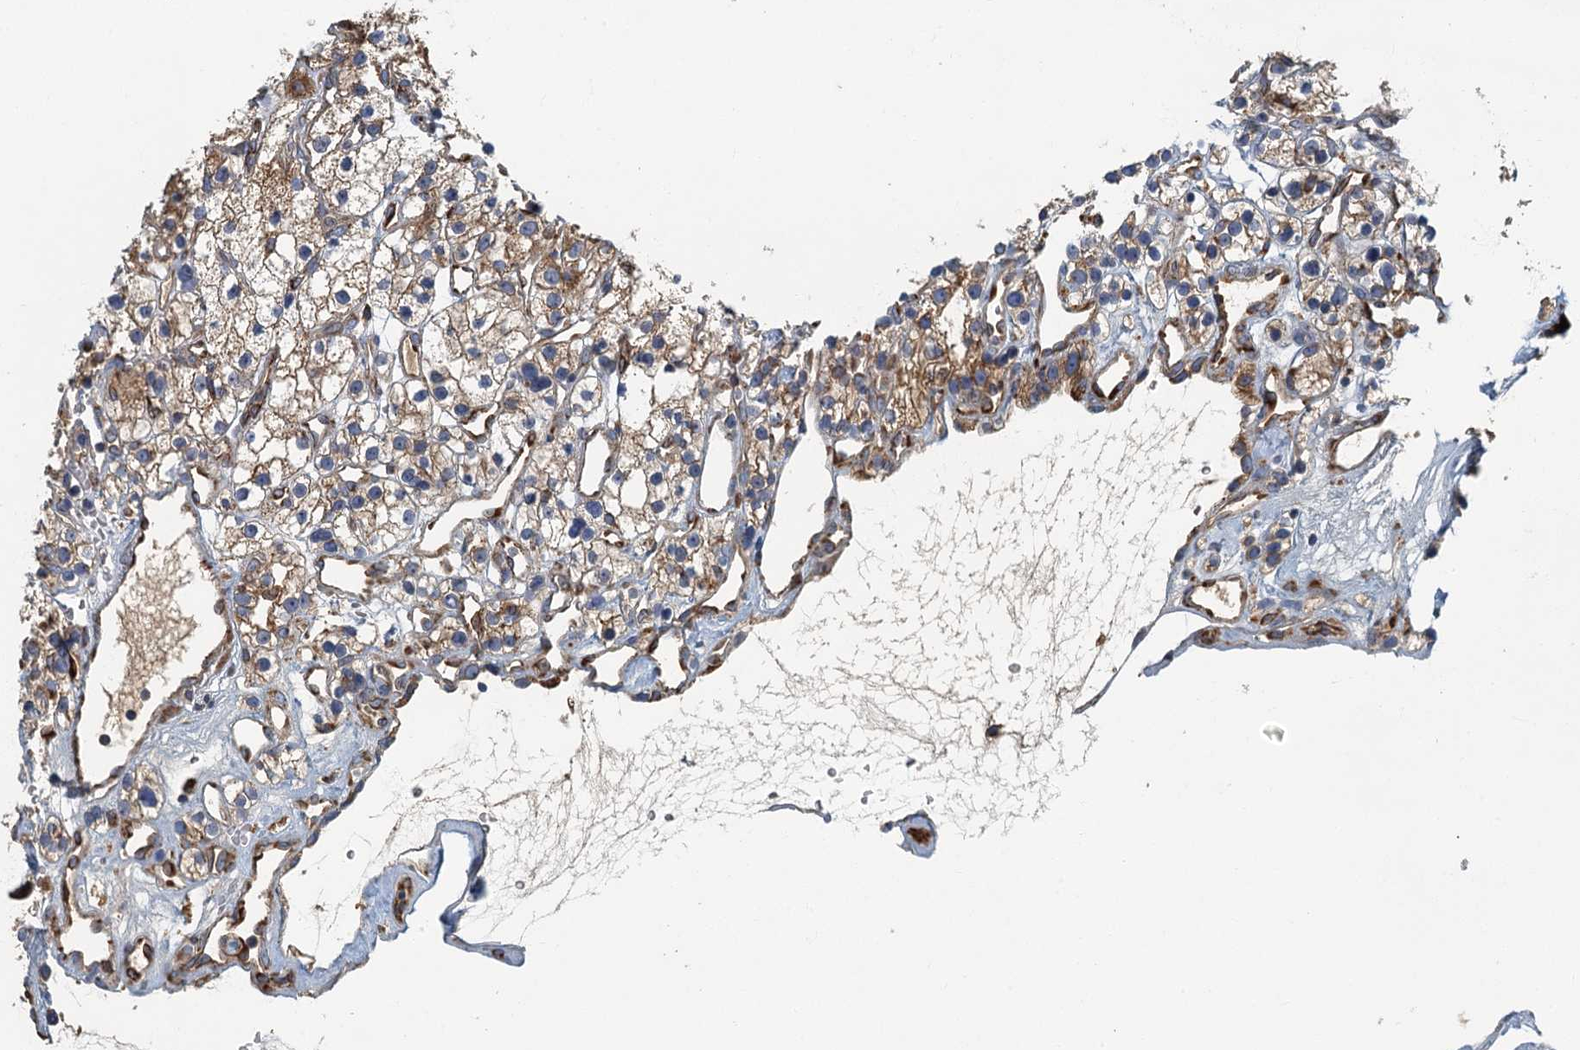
{"staining": {"intensity": "weak", "quantity": ">75%", "location": "cytoplasmic/membranous"}, "tissue": "renal cancer", "cell_type": "Tumor cells", "image_type": "cancer", "snomed": [{"axis": "morphology", "description": "Adenocarcinoma, NOS"}, {"axis": "topography", "description": "Kidney"}], "caption": "Tumor cells exhibit low levels of weak cytoplasmic/membranous positivity in about >75% of cells in human renal cancer. The protein is shown in brown color, while the nuclei are stained blue.", "gene": "SPDYC", "patient": {"sex": "female", "age": 57}}